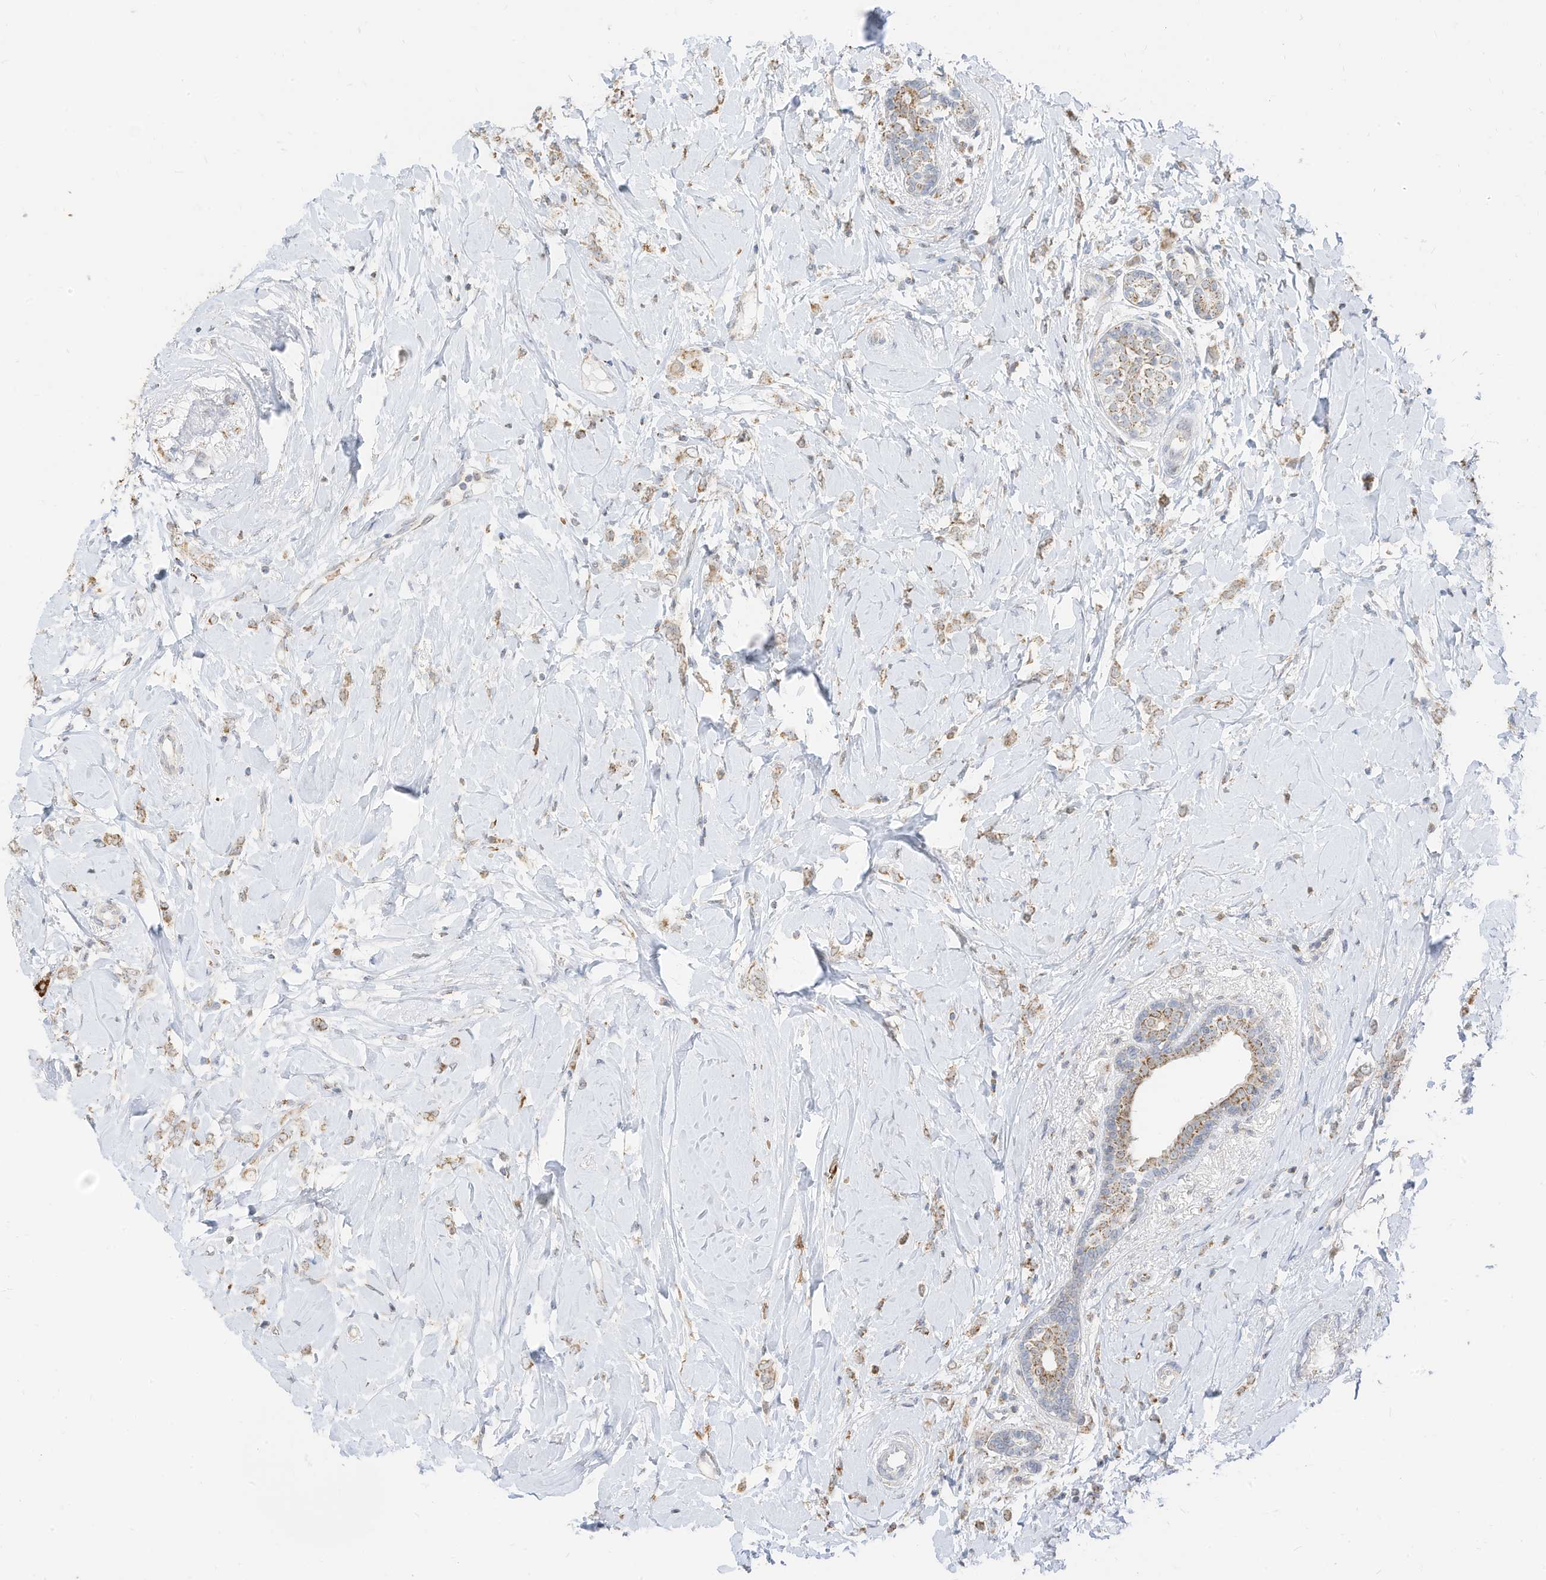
{"staining": {"intensity": "weak", "quantity": ">75%", "location": "cytoplasmic/membranous"}, "tissue": "breast cancer", "cell_type": "Tumor cells", "image_type": "cancer", "snomed": [{"axis": "morphology", "description": "Normal tissue, NOS"}, {"axis": "morphology", "description": "Lobular carcinoma"}, {"axis": "topography", "description": "Breast"}], "caption": "IHC of human breast lobular carcinoma shows low levels of weak cytoplasmic/membranous positivity in approximately >75% of tumor cells.", "gene": "MTUS2", "patient": {"sex": "female", "age": 47}}